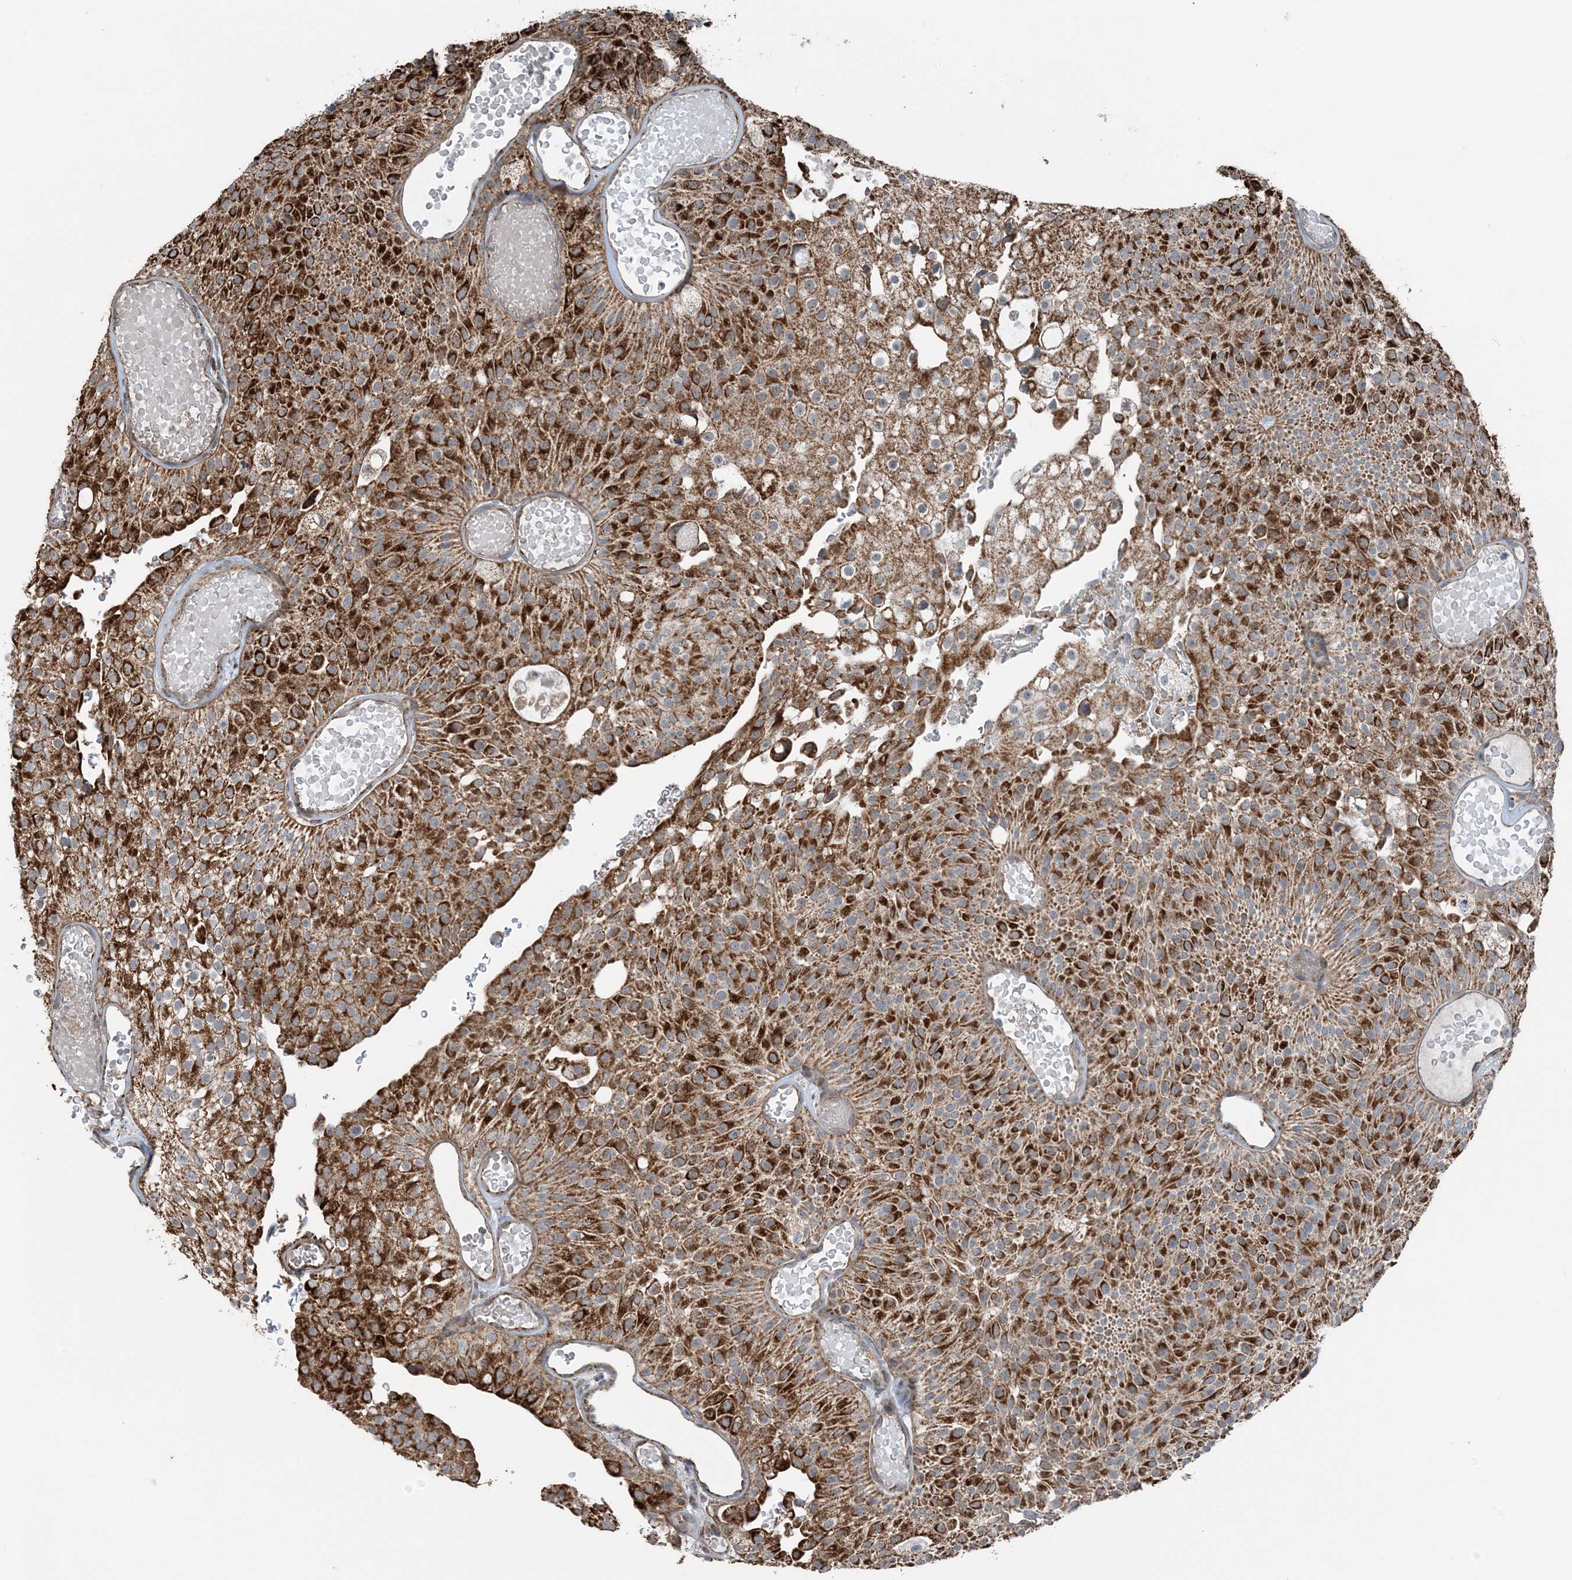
{"staining": {"intensity": "strong", "quantity": ">75%", "location": "cytoplasmic/membranous"}, "tissue": "urothelial cancer", "cell_type": "Tumor cells", "image_type": "cancer", "snomed": [{"axis": "morphology", "description": "Urothelial carcinoma, Low grade"}, {"axis": "topography", "description": "Urinary bladder"}], "caption": "IHC image of neoplastic tissue: low-grade urothelial carcinoma stained using immunohistochemistry demonstrates high levels of strong protein expression localized specifically in the cytoplasmic/membranous of tumor cells, appearing as a cytoplasmic/membranous brown color.", "gene": "PILRB", "patient": {"sex": "male", "age": 78}}